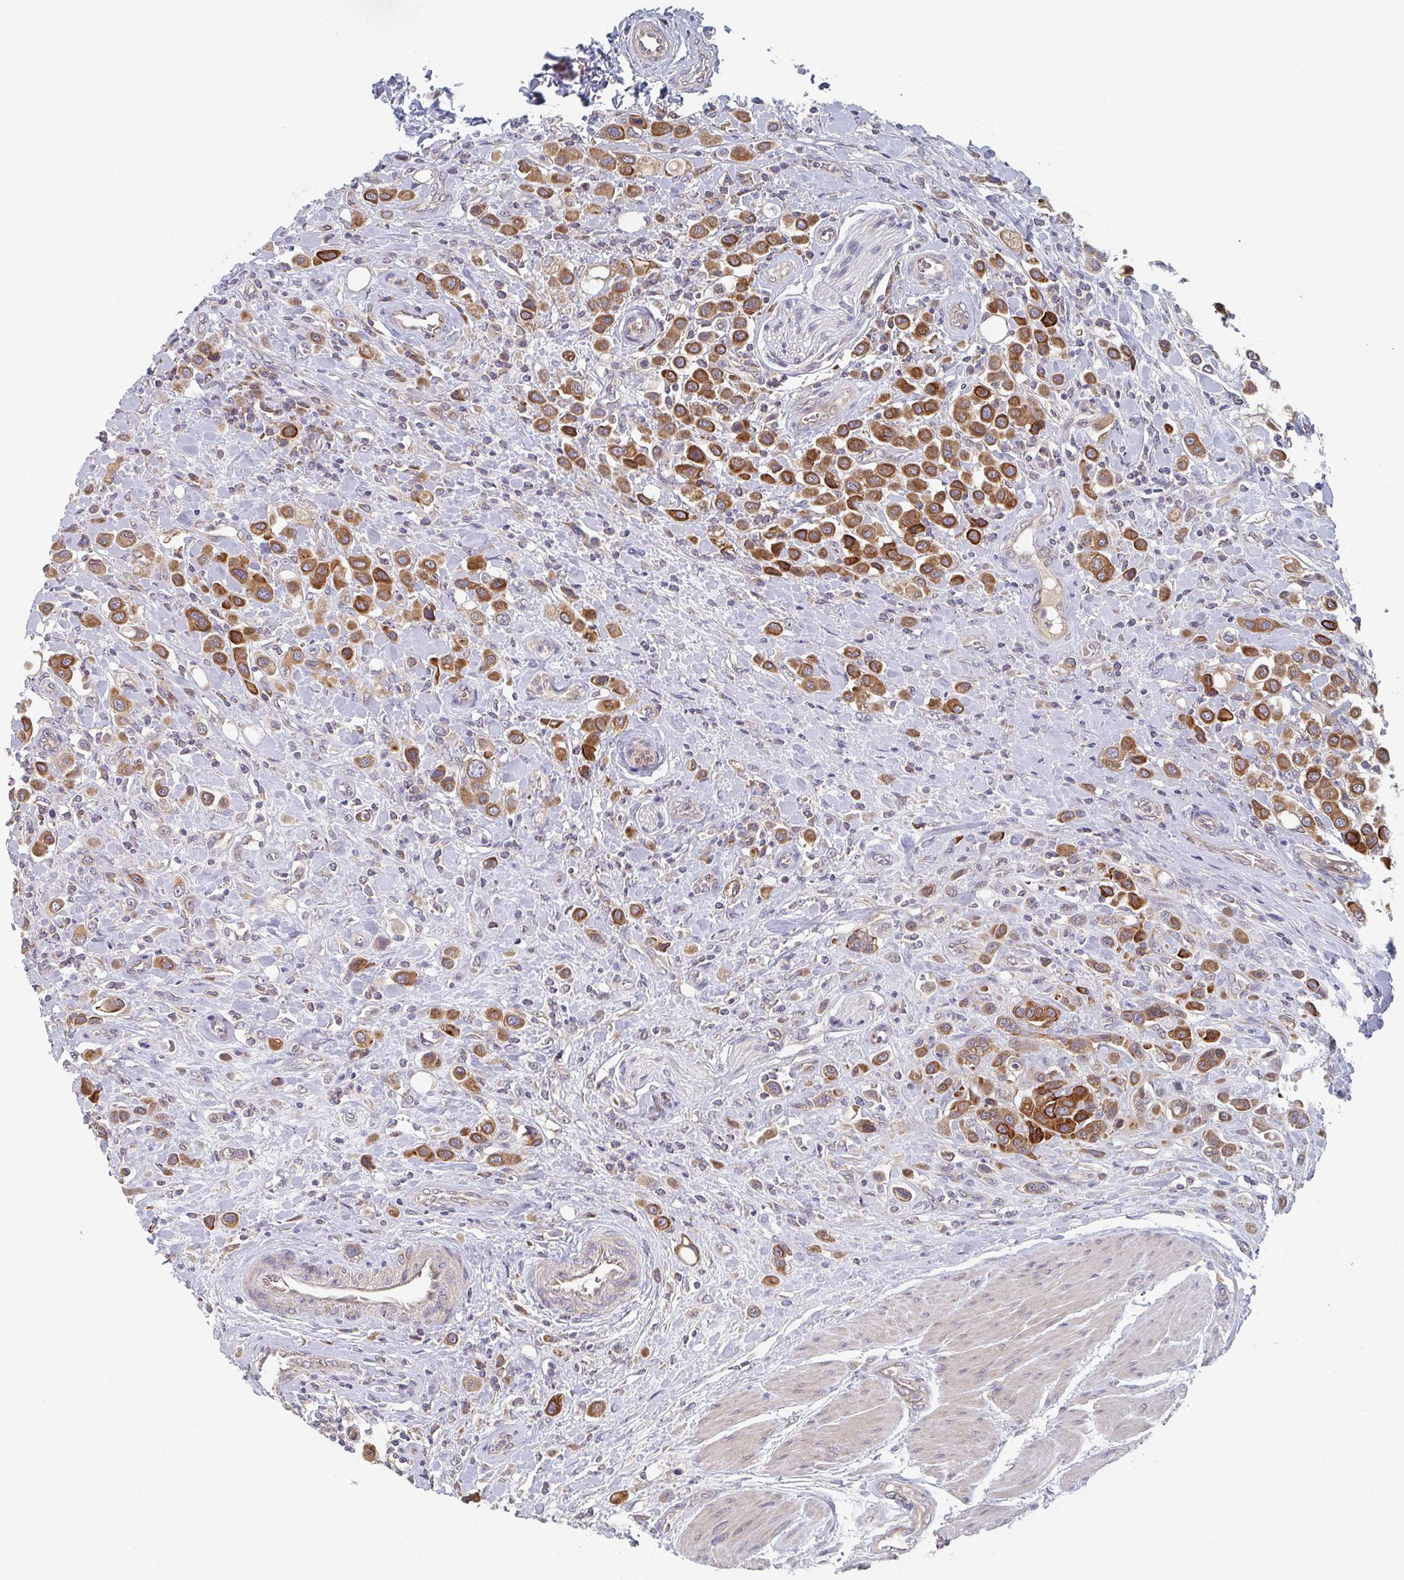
{"staining": {"intensity": "moderate", "quantity": ">75%", "location": "cytoplasmic/membranous"}, "tissue": "urothelial cancer", "cell_type": "Tumor cells", "image_type": "cancer", "snomed": [{"axis": "morphology", "description": "Urothelial carcinoma, High grade"}, {"axis": "topography", "description": "Urinary bladder"}], "caption": "Tumor cells reveal moderate cytoplasmic/membranous positivity in about >75% of cells in urothelial cancer.", "gene": "ELOVL1", "patient": {"sex": "male", "age": 50}}